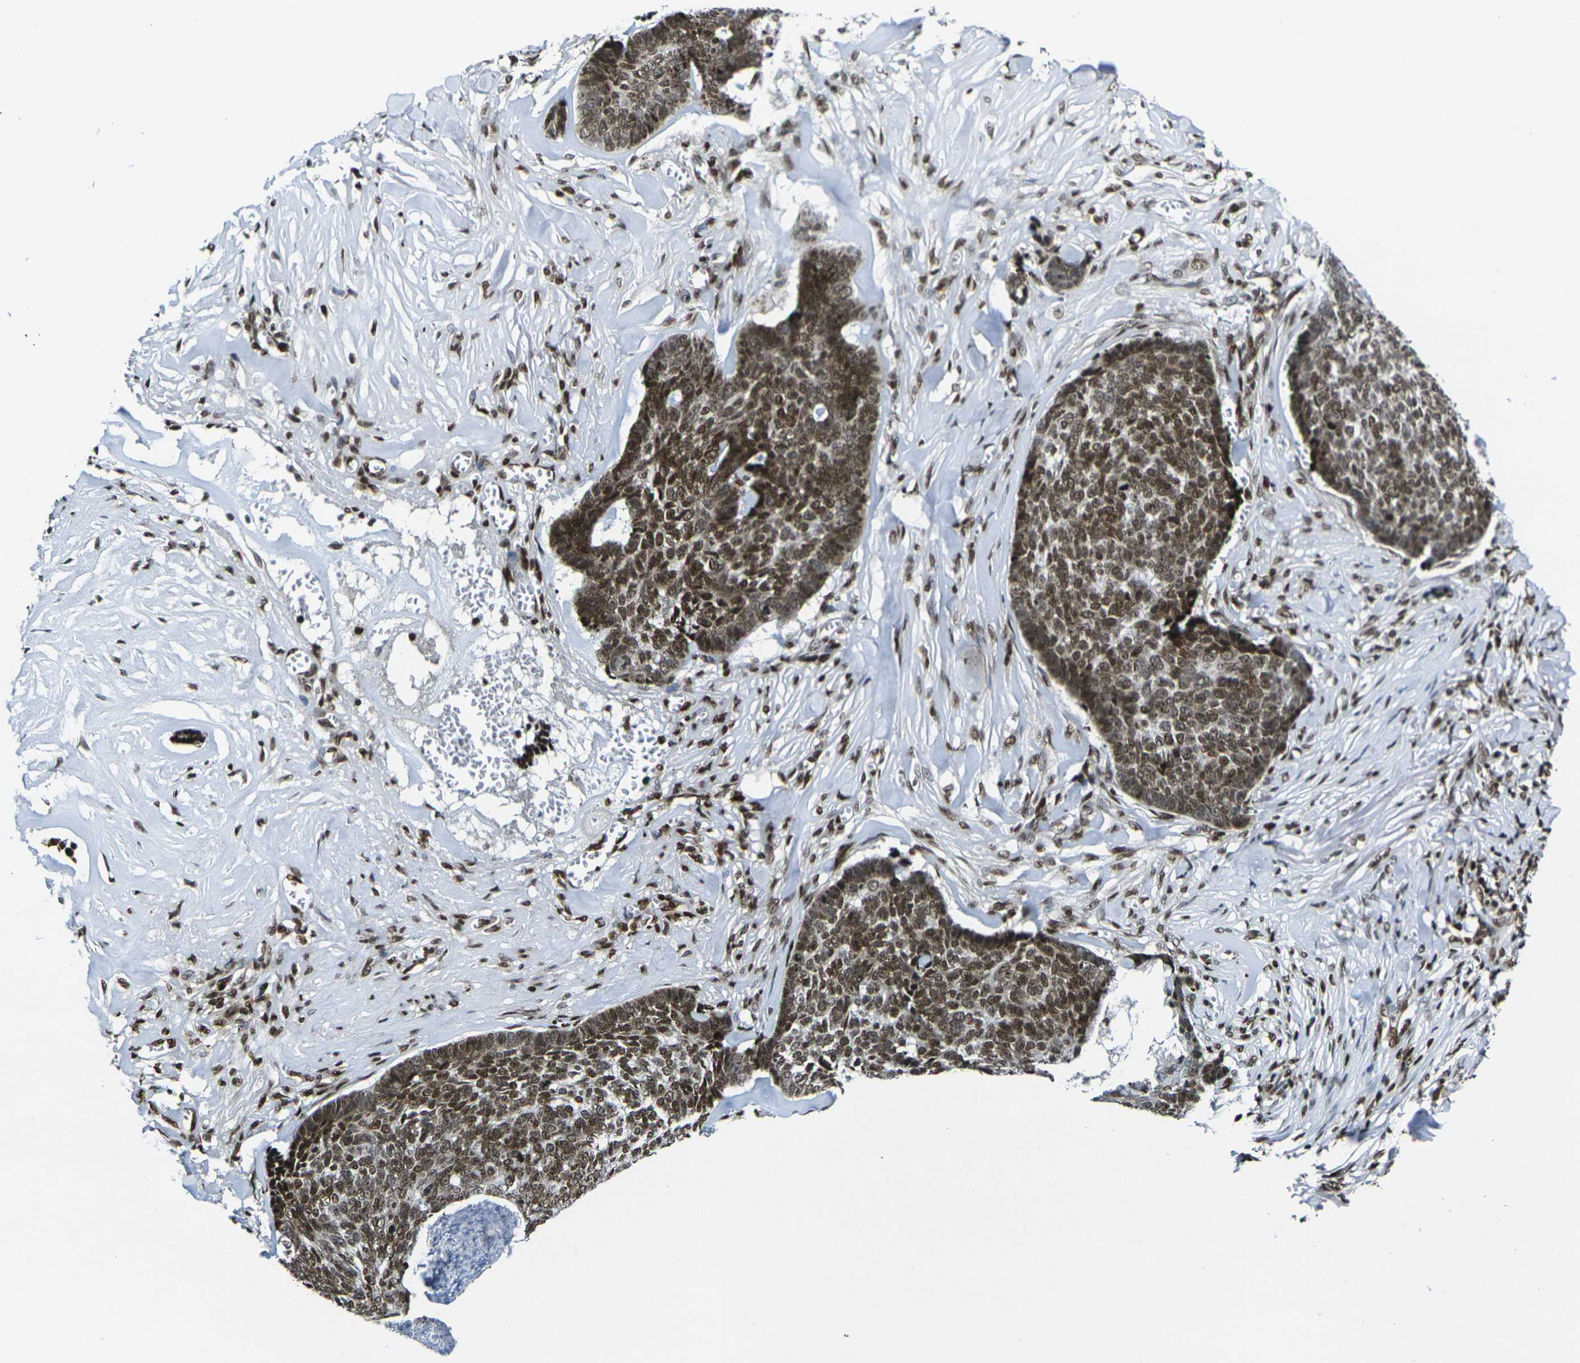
{"staining": {"intensity": "strong", "quantity": ">75%", "location": "nuclear"}, "tissue": "skin cancer", "cell_type": "Tumor cells", "image_type": "cancer", "snomed": [{"axis": "morphology", "description": "Basal cell carcinoma"}, {"axis": "topography", "description": "Skin"}], "caption": "There is high levels of strong nuclear staining in tumor cells of skin cancer, as demonstrated by immunohistochemical staining (brown color).", "gene": "H1-10", "patient": {"sex": "male", "age": 84}}